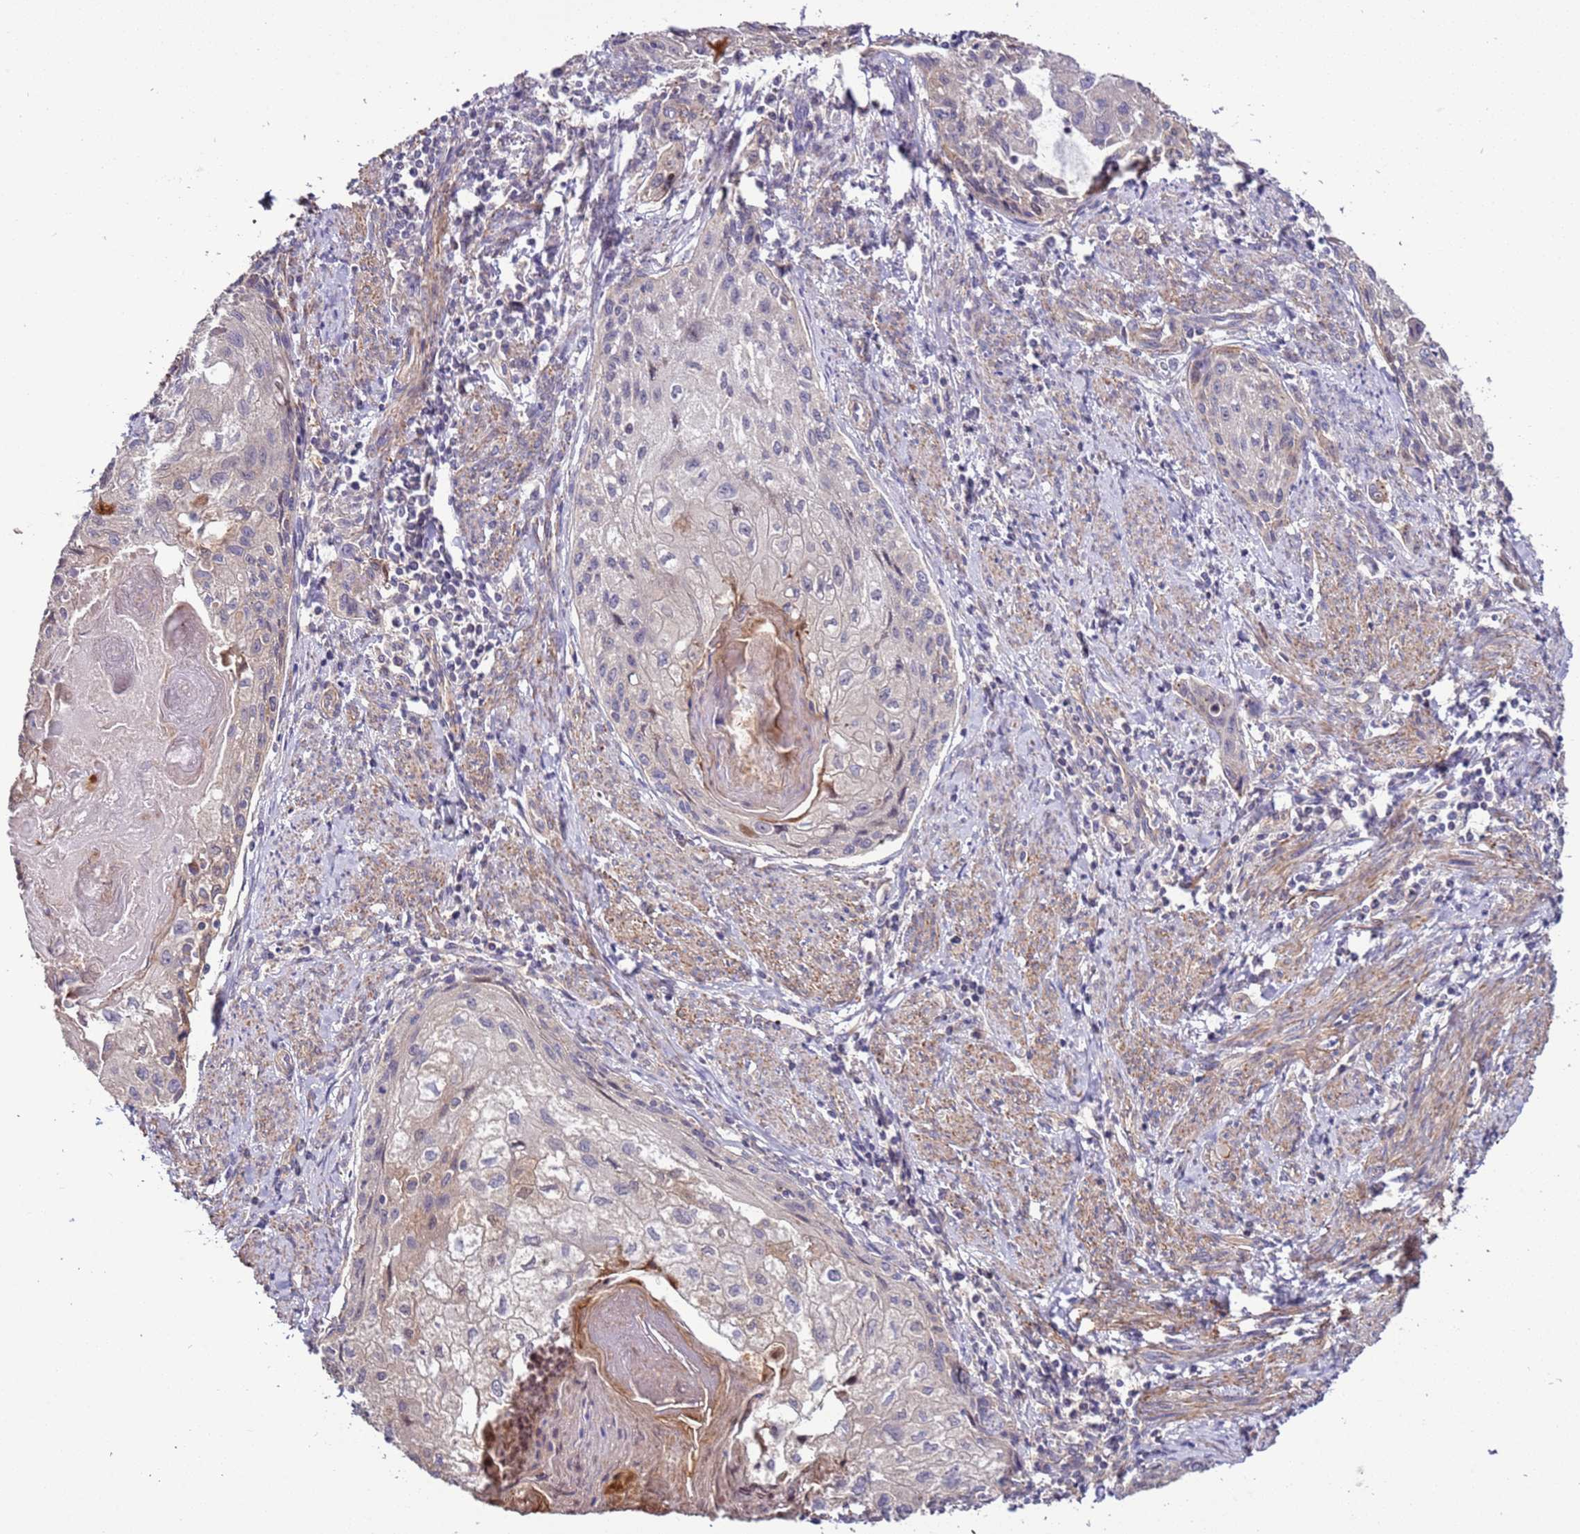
{"staining": {"intensity": "negative", "quantity": "none", "location": "none"}, "tissue": "cervical cancer", "cell_type": "Tumor cells", "image_type": "cancer", "snomed": [{"axis": "morphology", "description": "Squamous cell carcinoma, NOS"}, {"axis": "topography", "description": "Cervix"}], "caption": "An image of human cervical cancer is negative for staining in tumor cells.", "gene": "LAMB4", "patient": {"sex": "female", "age": 67}}